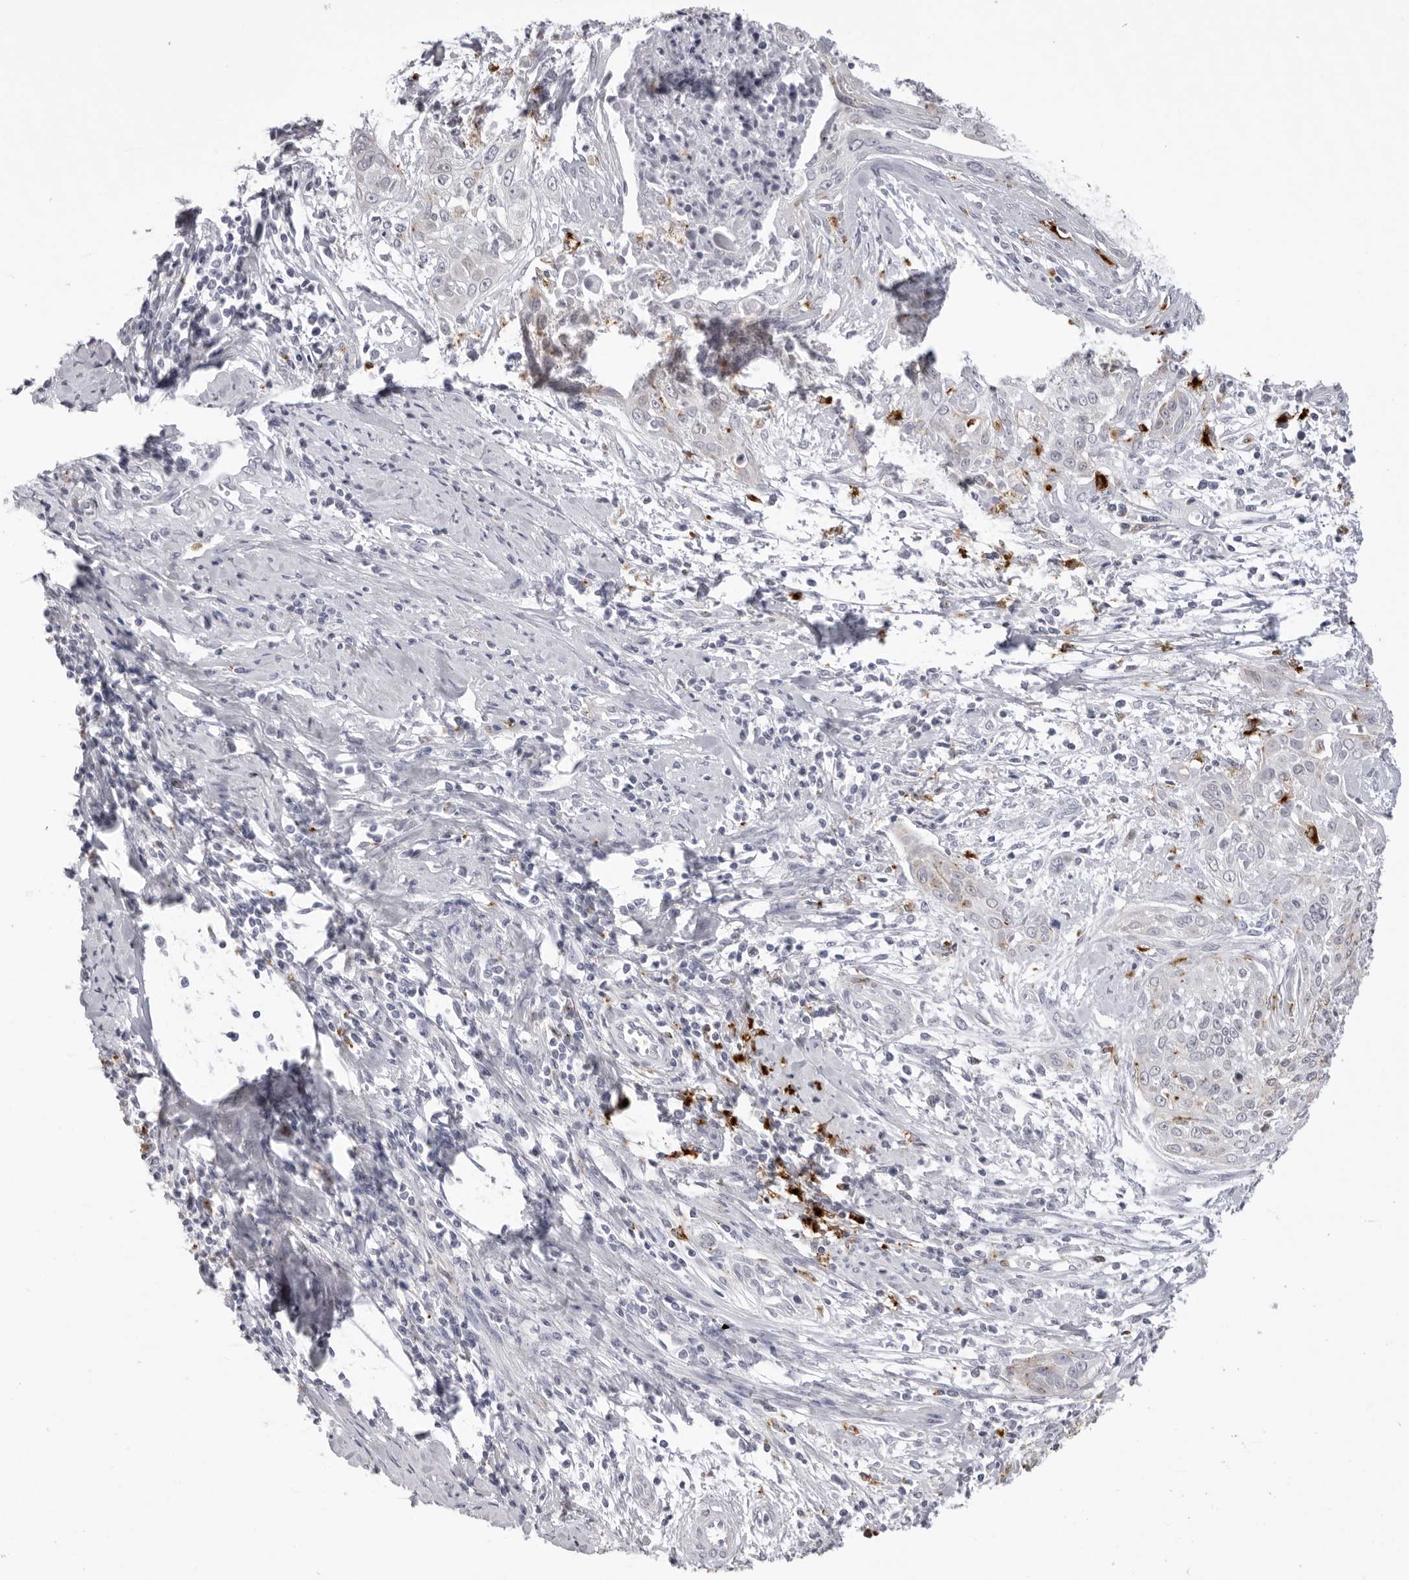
{"staining": {"intensity": "negative", "quantity": "none", "location": "none"}, "tissue": "cervical cancer", "cell_type": "Tumor cells", "image_type": "cancer", "snomed": [{"axis": "morphology", "description": "Squamous cell carcinoma, NOS"}, {"axis": "topography", "description": "Cervix"}], "caption": "Cervical cancer was stained to show a protein in brown. There is no significant staining in tumor cells.", "gene": "IL25", "patient": {"sex": "female", "age": 55}}